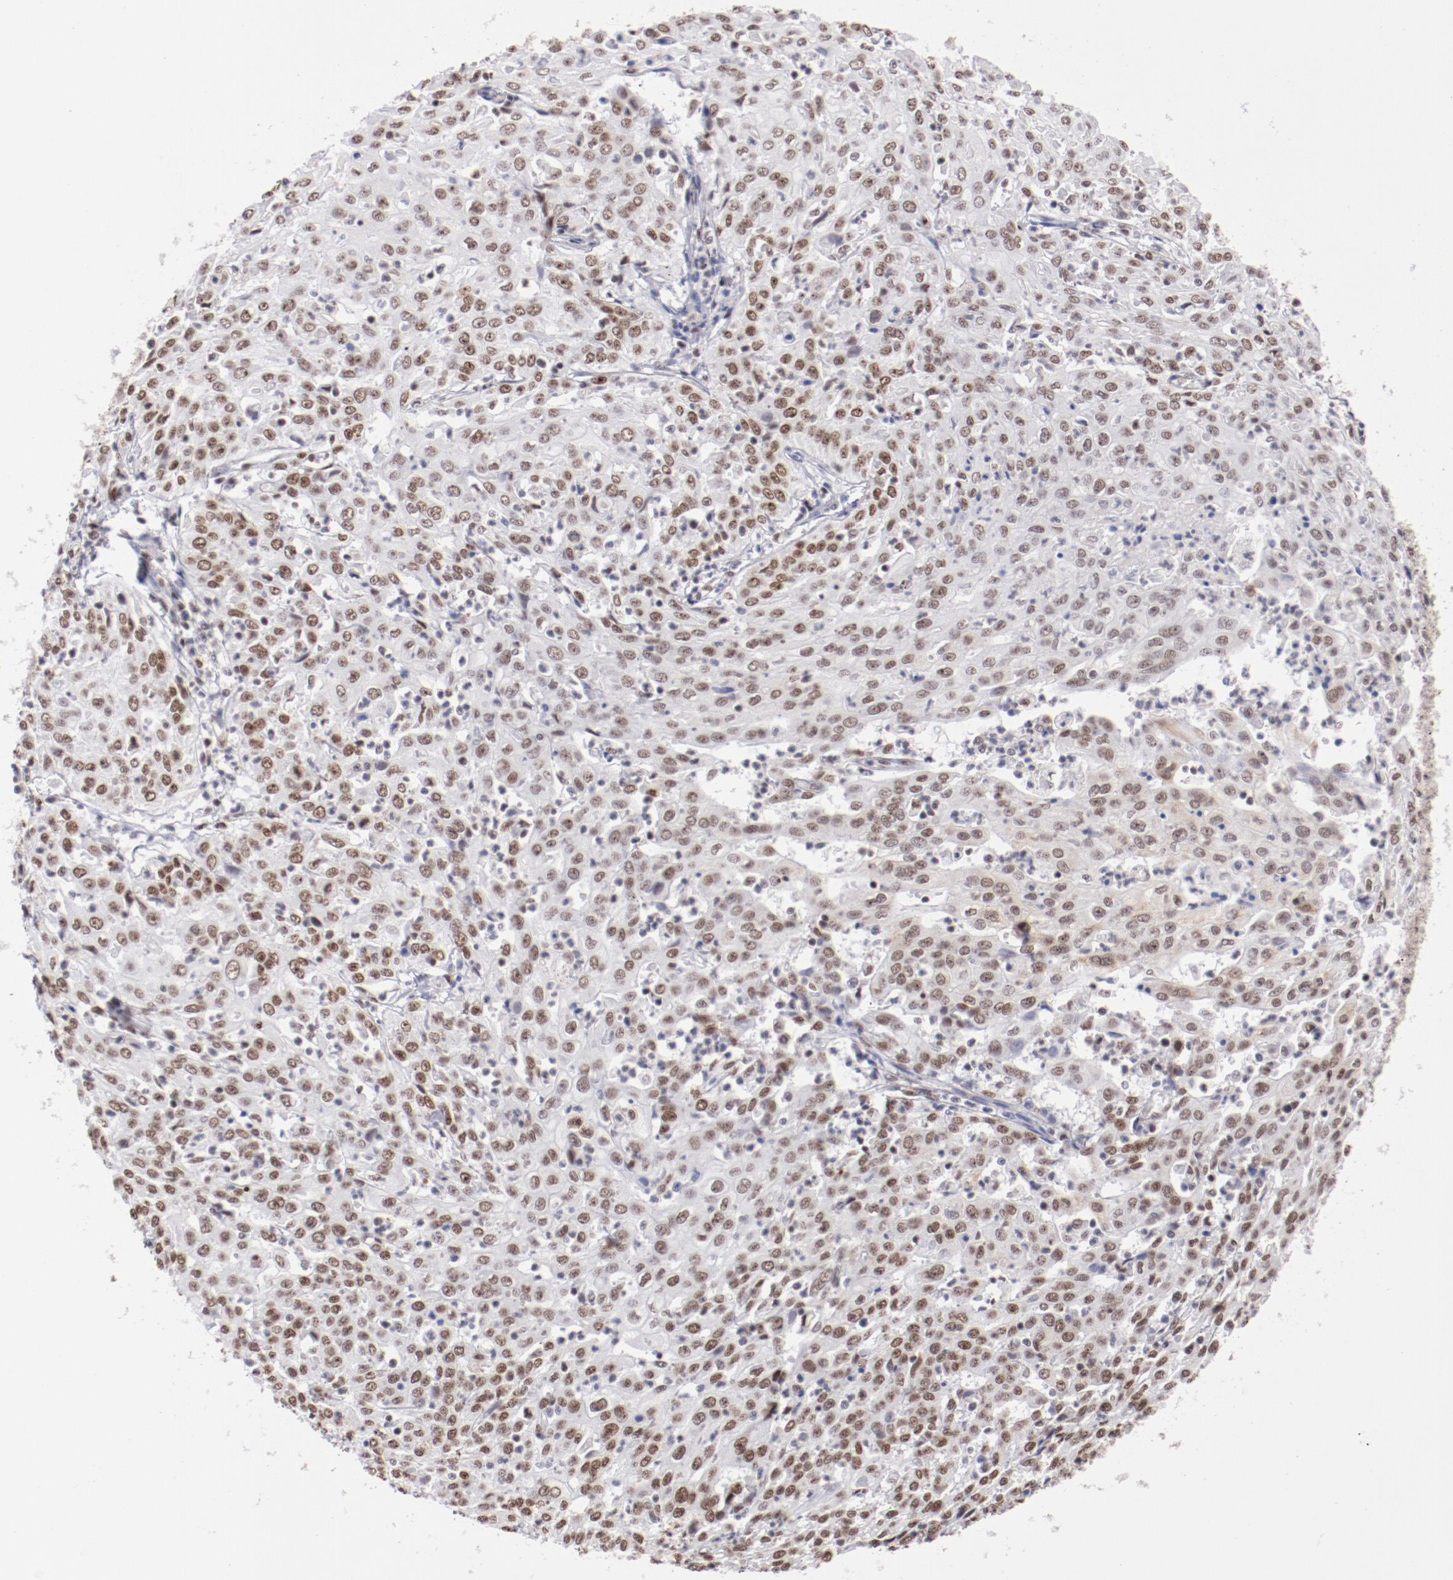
{"staining": {"intensity": "moderate", "quantity": ">75%", "location": "nuclear"}, "tissue": "cervical cancer", "cell_type": "Tumor cells", "image_type": "cancer", "snomed": [{"axis": "morphology", "description": "Squamous cell carcinoma, NOS"}, {"axis": "topography", "description": "Cervix"}], "caption": "A micrograph showing moderate nuclear expression in approximately >75% of tumor cells in cervical squamous cell carcinoma, as visualized by brown immunohistochemical staining.", "gene": "TFAP4", "patient": {"sex": "female", "age": 39}}